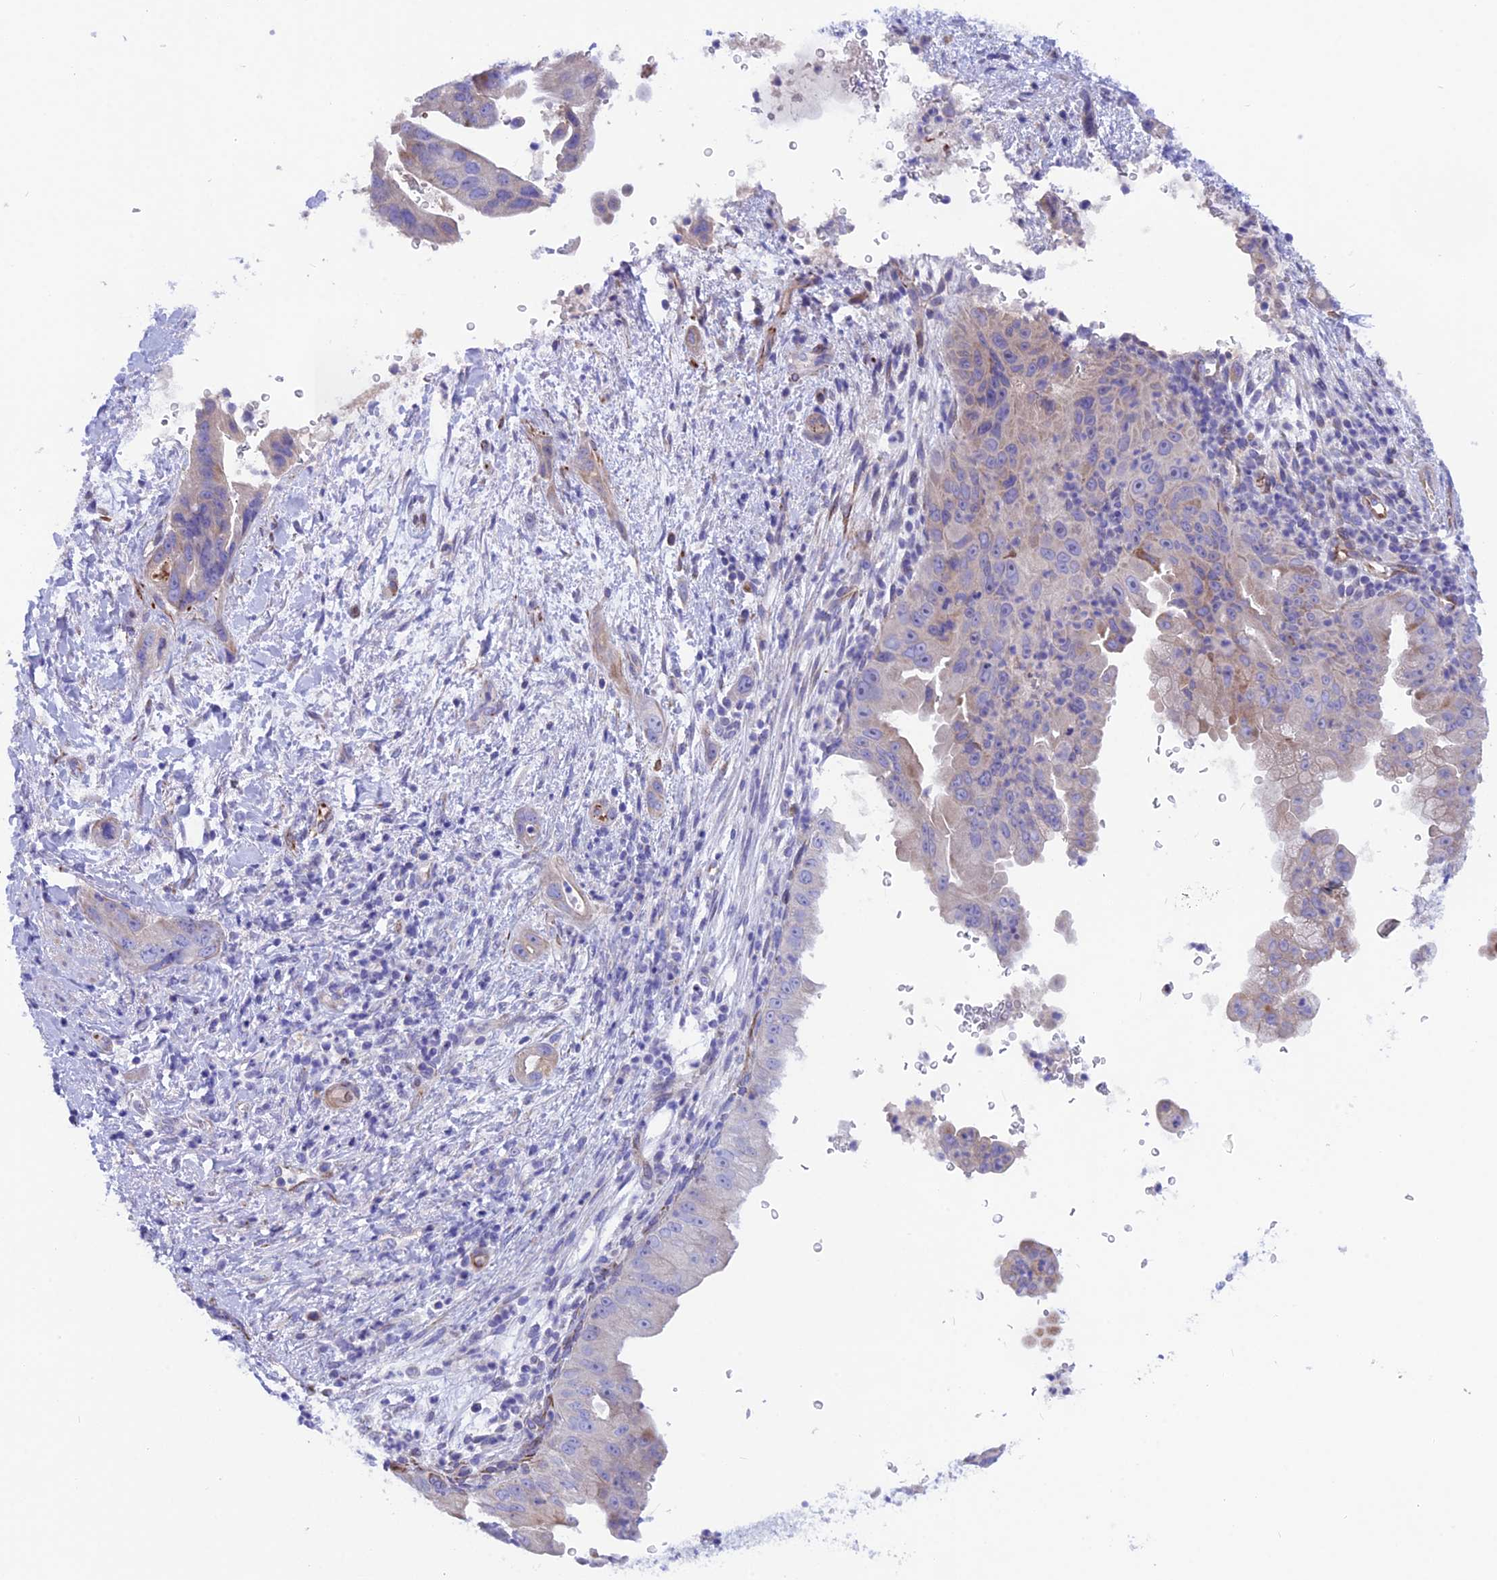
{"staining": {"intensity": "weak", "quantity": "<25%", "location": "cytoplasmic/membranous"}, "tissue": "pancreatic cancer", "cell_type": "Tumor cells", "image_type": "cancer", "snomed": [{"axis": "morphology", "description": "Adenocarcinoma, NOS"}, {"axis": "topography", "description": "Pancreas"}], "caption": "This is an IHC photomicrograph of adenocarcinoma (pancreatic). There is no positivity in tumor cells.", "gene": "TMEM138", "patient": {"sex": "female", "age": 78}}